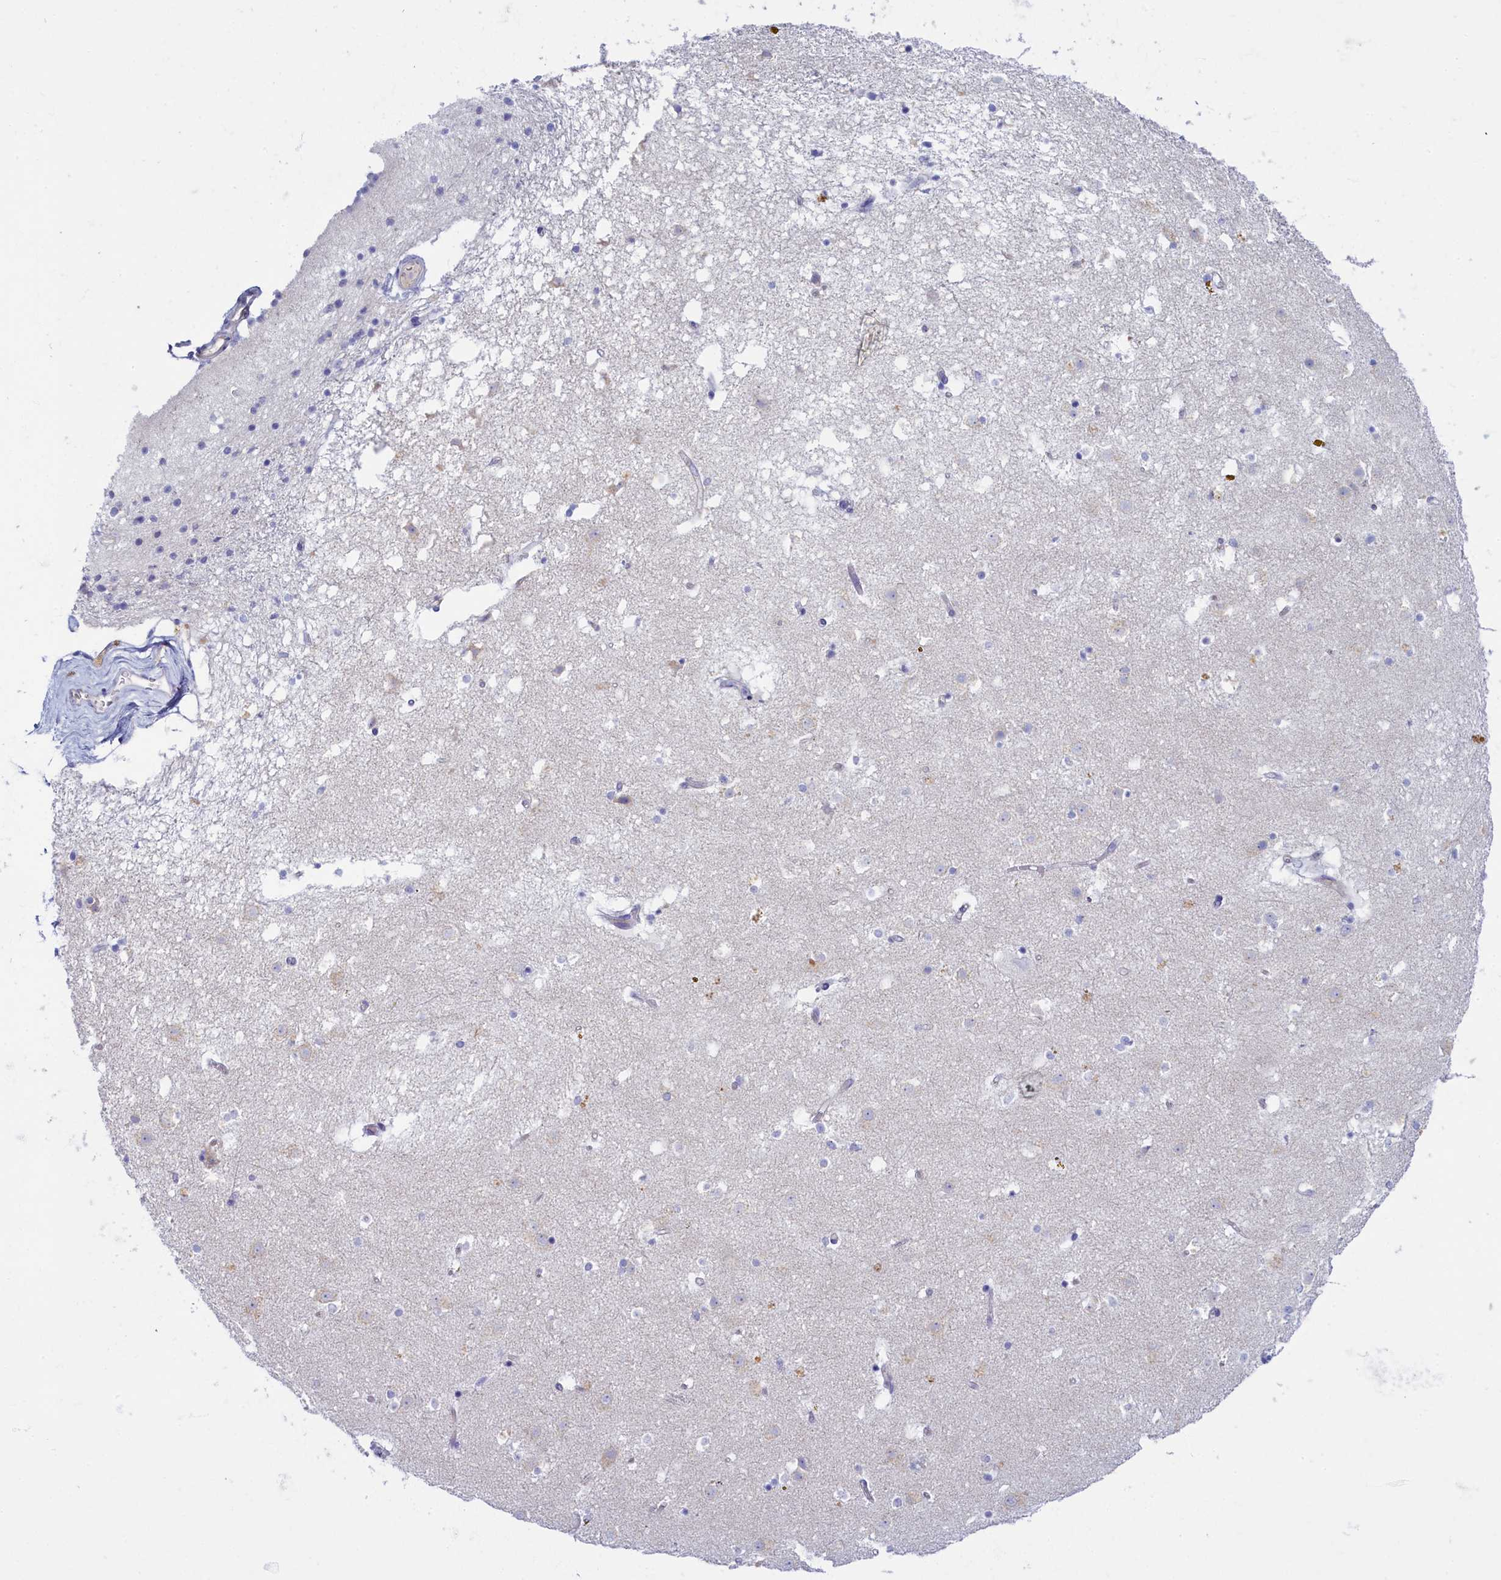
{"staining": {"intensity": "negative", "quantity": "none", "location": "none"}, "tissue": "caudate", "cell_type": "Glial cells", "image_type": "normal", "snomed": [{"axis": "morphology", "description": "Normal tissue, NOS"}, {"axis": "topography", "description": "Lateral ventricle wall"}], "caption": "Immunohistochemistry of unremarkable human caudate reveals no positivity in glial cells.", "gene": "OCIAD2", "patient": {"sex": "male", "age": 70}}